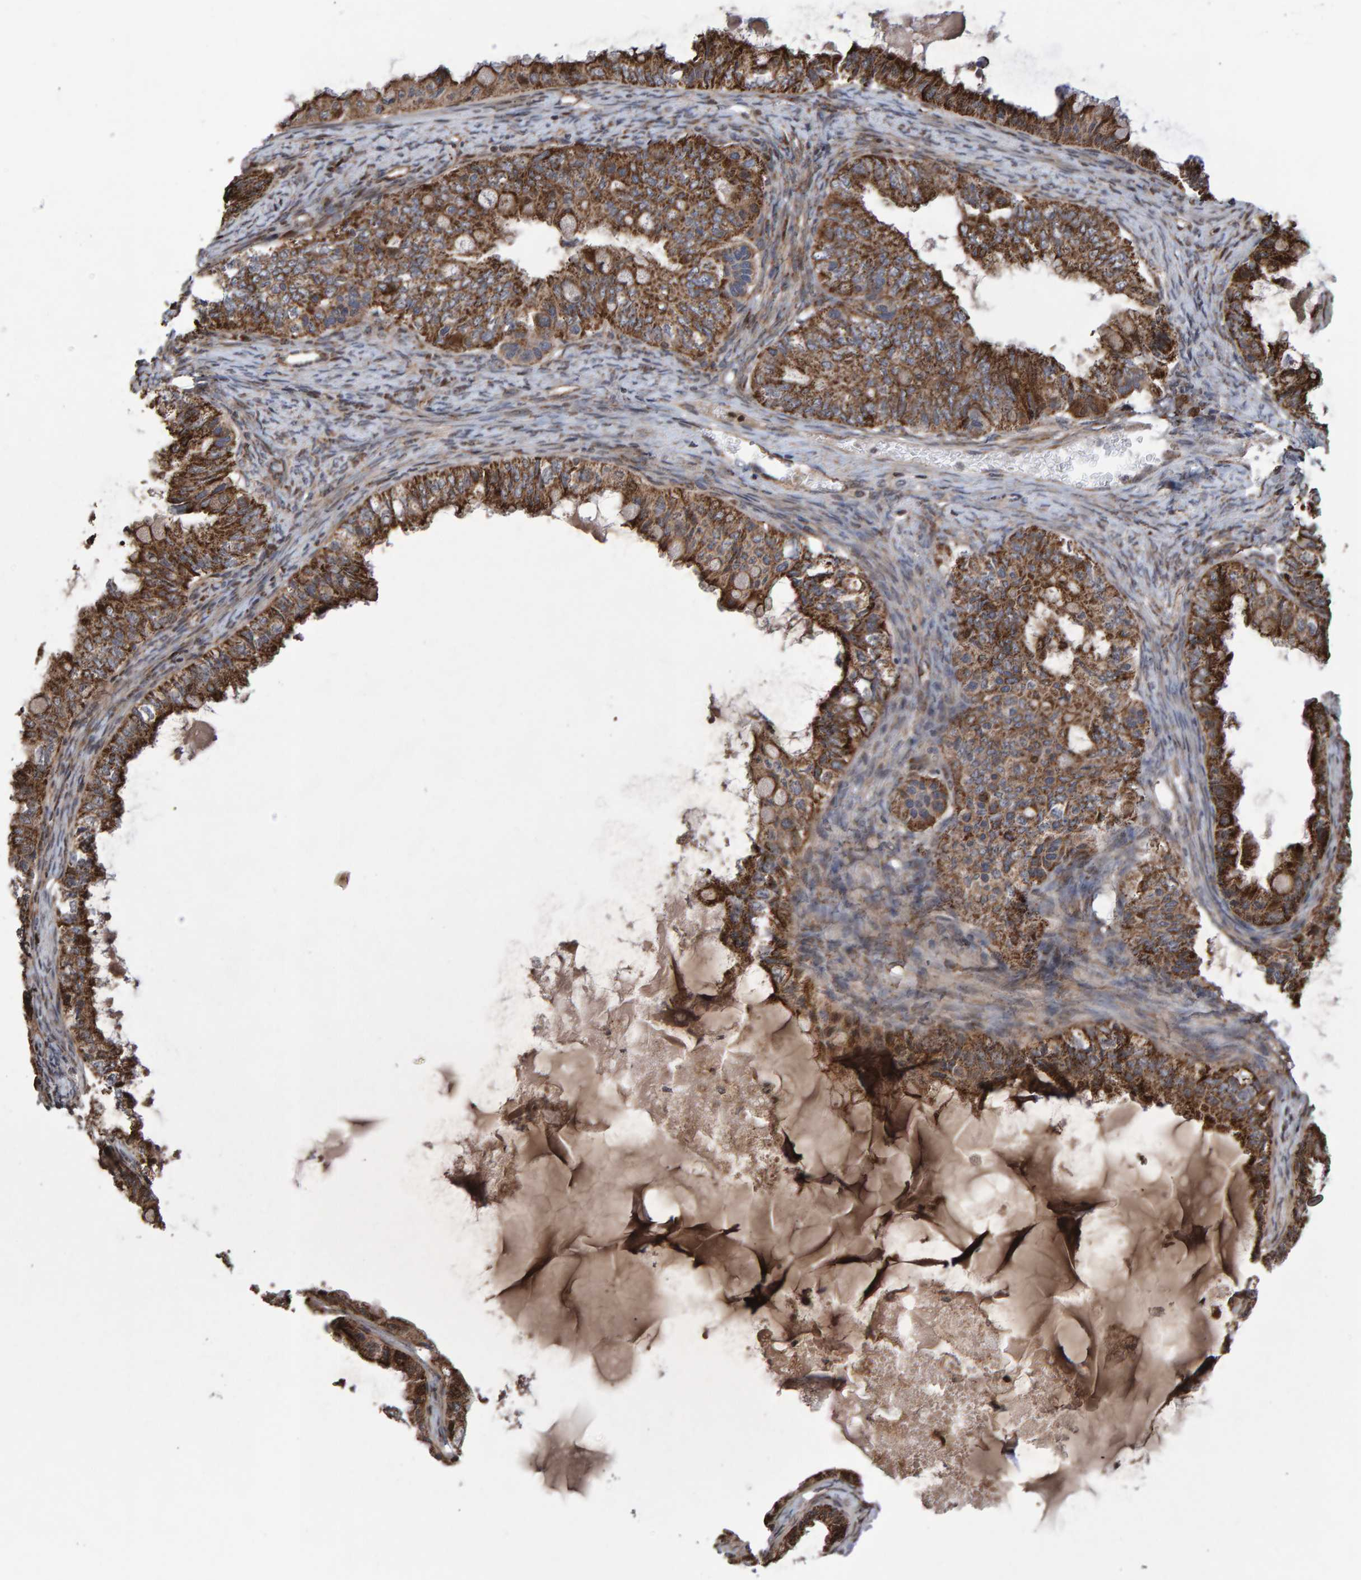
{"staining": {"intensity": "strong", "quantity": ">75%", "location": "cytoplasmic/membranous"}, "tissue": "ovarian cancer", "cell_type": "Tumor cells", "image_type": "cancer", "snomed": [{"axis": "morphology", "description": "Cystadenocarcinoma, mucinous, NOS"}, {"axis": "topography", "description": "Ovary"}], "caption": "Protein staining of ovarian cancer (mucinous cystadenocarcinoma) tissue displays strong cytoplasmic/membranous staining in about >75% of tumor cells. The staining was performed using DAB to visualize the protein expression in brown, while the nuclei were stained in blue with hematoxylin (Magnification: 20x).", "gene": "PECR", "patient": {"sex": "female", "age": 80}}